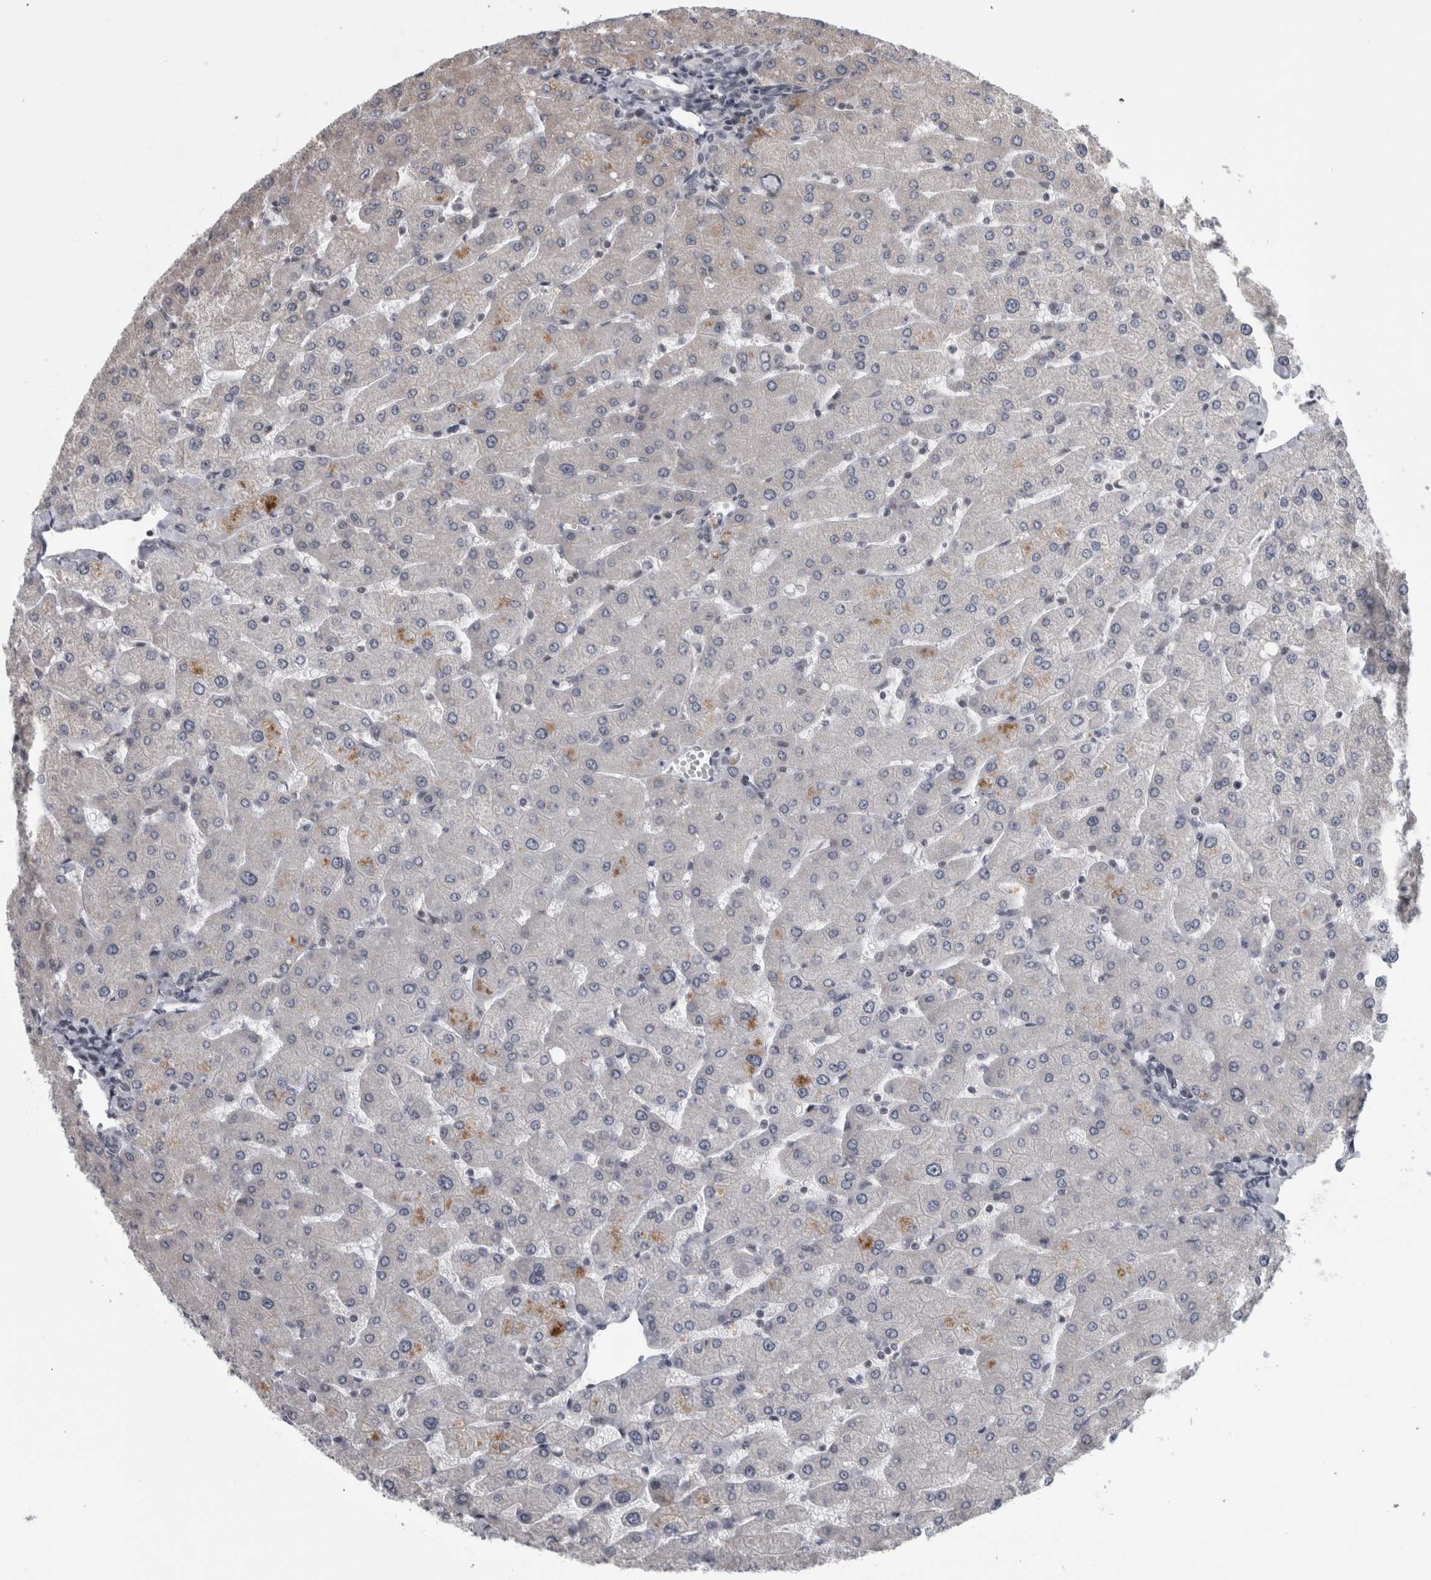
{"staining": {"intensity": "negative", "quantity": "none", "location": "none"}, "tissue": "liver", "cell_type": "Cholangiocytes", "image_type": "normal", "snomed": [{"axis": "morphology", "description": "Normal tissue, NOS"}, {"axis": "topography", "description": "Liver"}], "caption": "Protein analysis of unremarkable liver reveals no significant positivity in cholangiocytes. The staining was performed using DAB (3,3'-diaminobenzidine) to visualize the protein expression in brown, while the nuclei were stained in blue with hematoxylin (Magnification: 20x).", "gene": "ARID4B", "patient": {"sex": "male", "age": 55}}